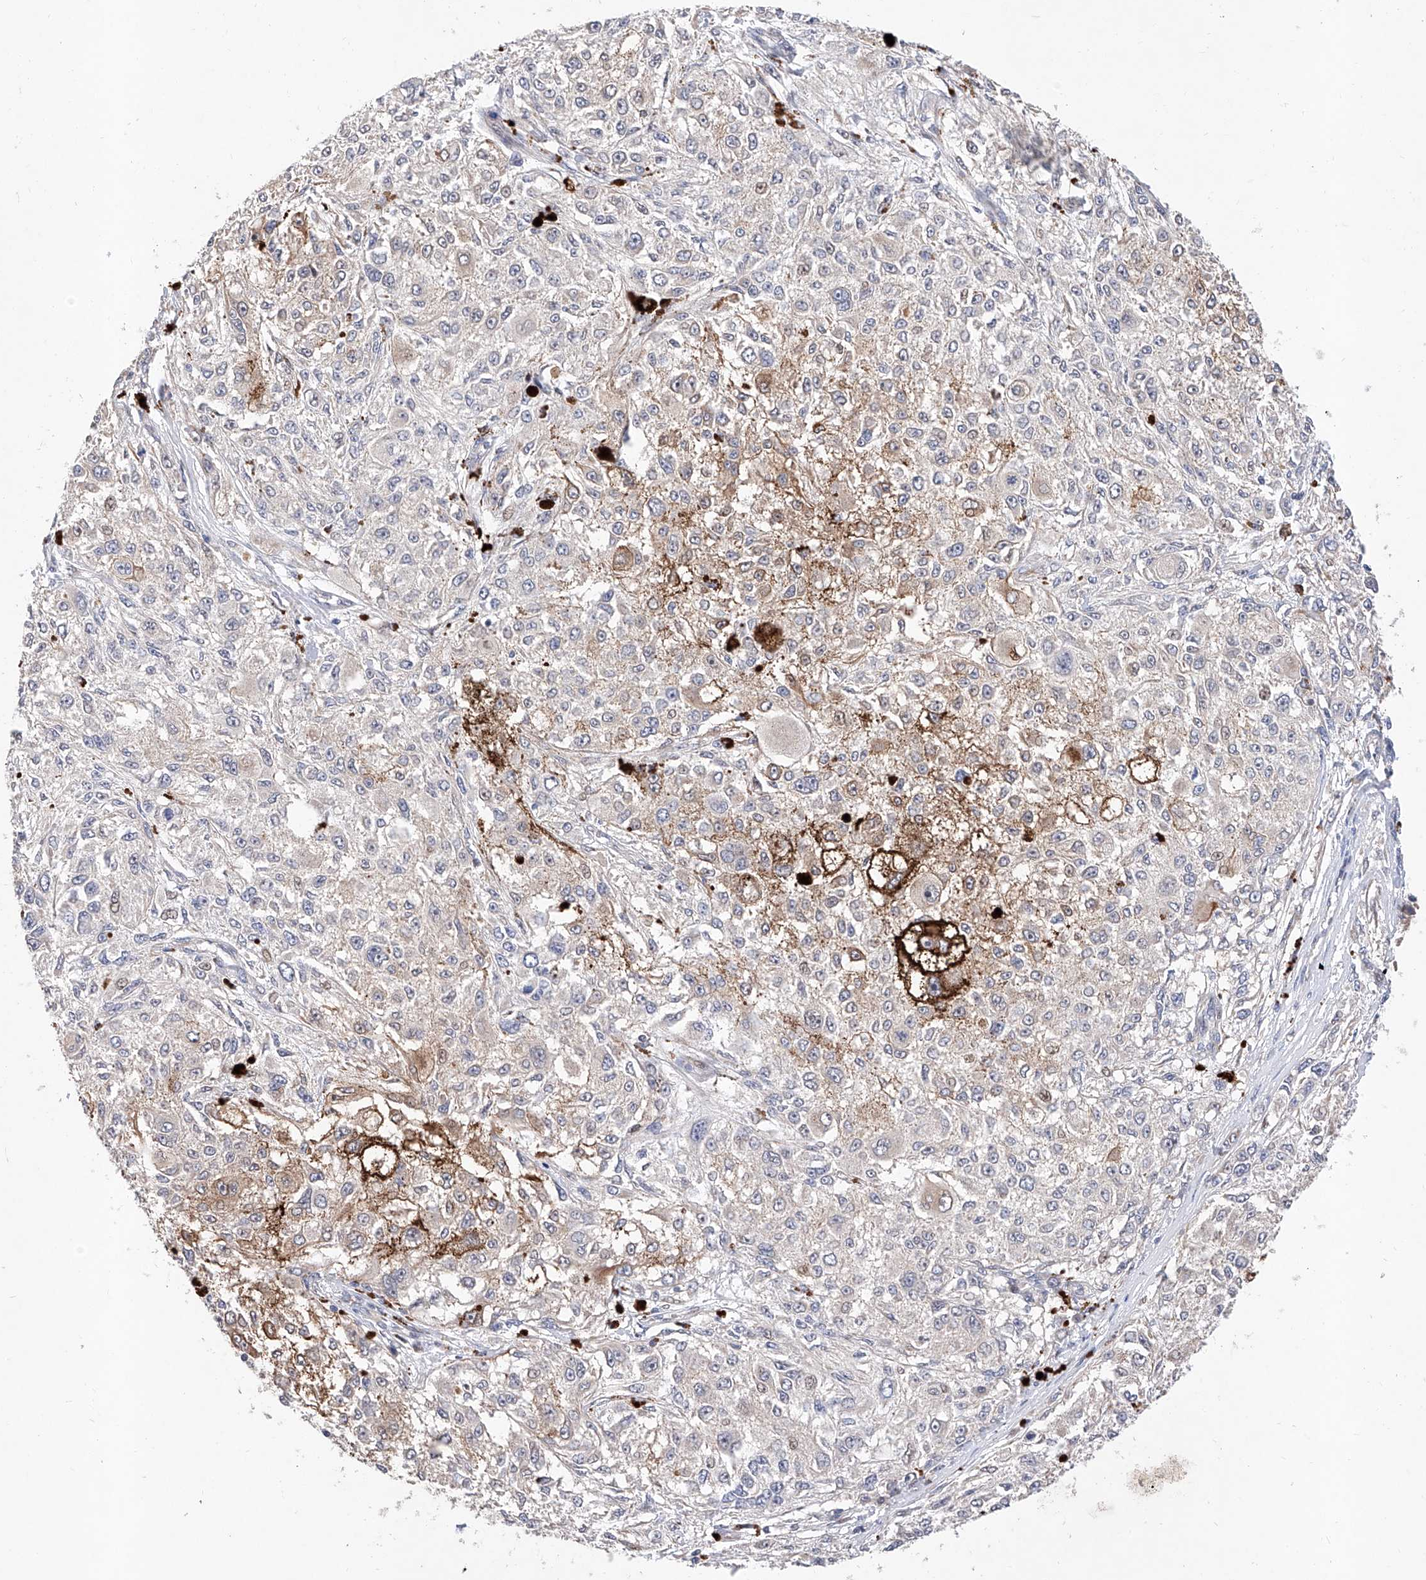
{"staining": {"intensity": "negative", "quantity": "none", "location": "none"}, "tissue": "melanoma", "cell_type": "Tumor cells", "image_type": "cancer", "snomed": [{"axis": "morphology", "description": "Necrosis, NOS"}, {"axis": "morphology", "description": "Malignant melanoma, NOS"}, {"axis": "topography", "description": "Skin"}], "caption": "Tumor cells are negative for brown protein staining in malignant melanoma.", "gene": "FUCA2", "patient": {"sex": "female", "age": 87}}